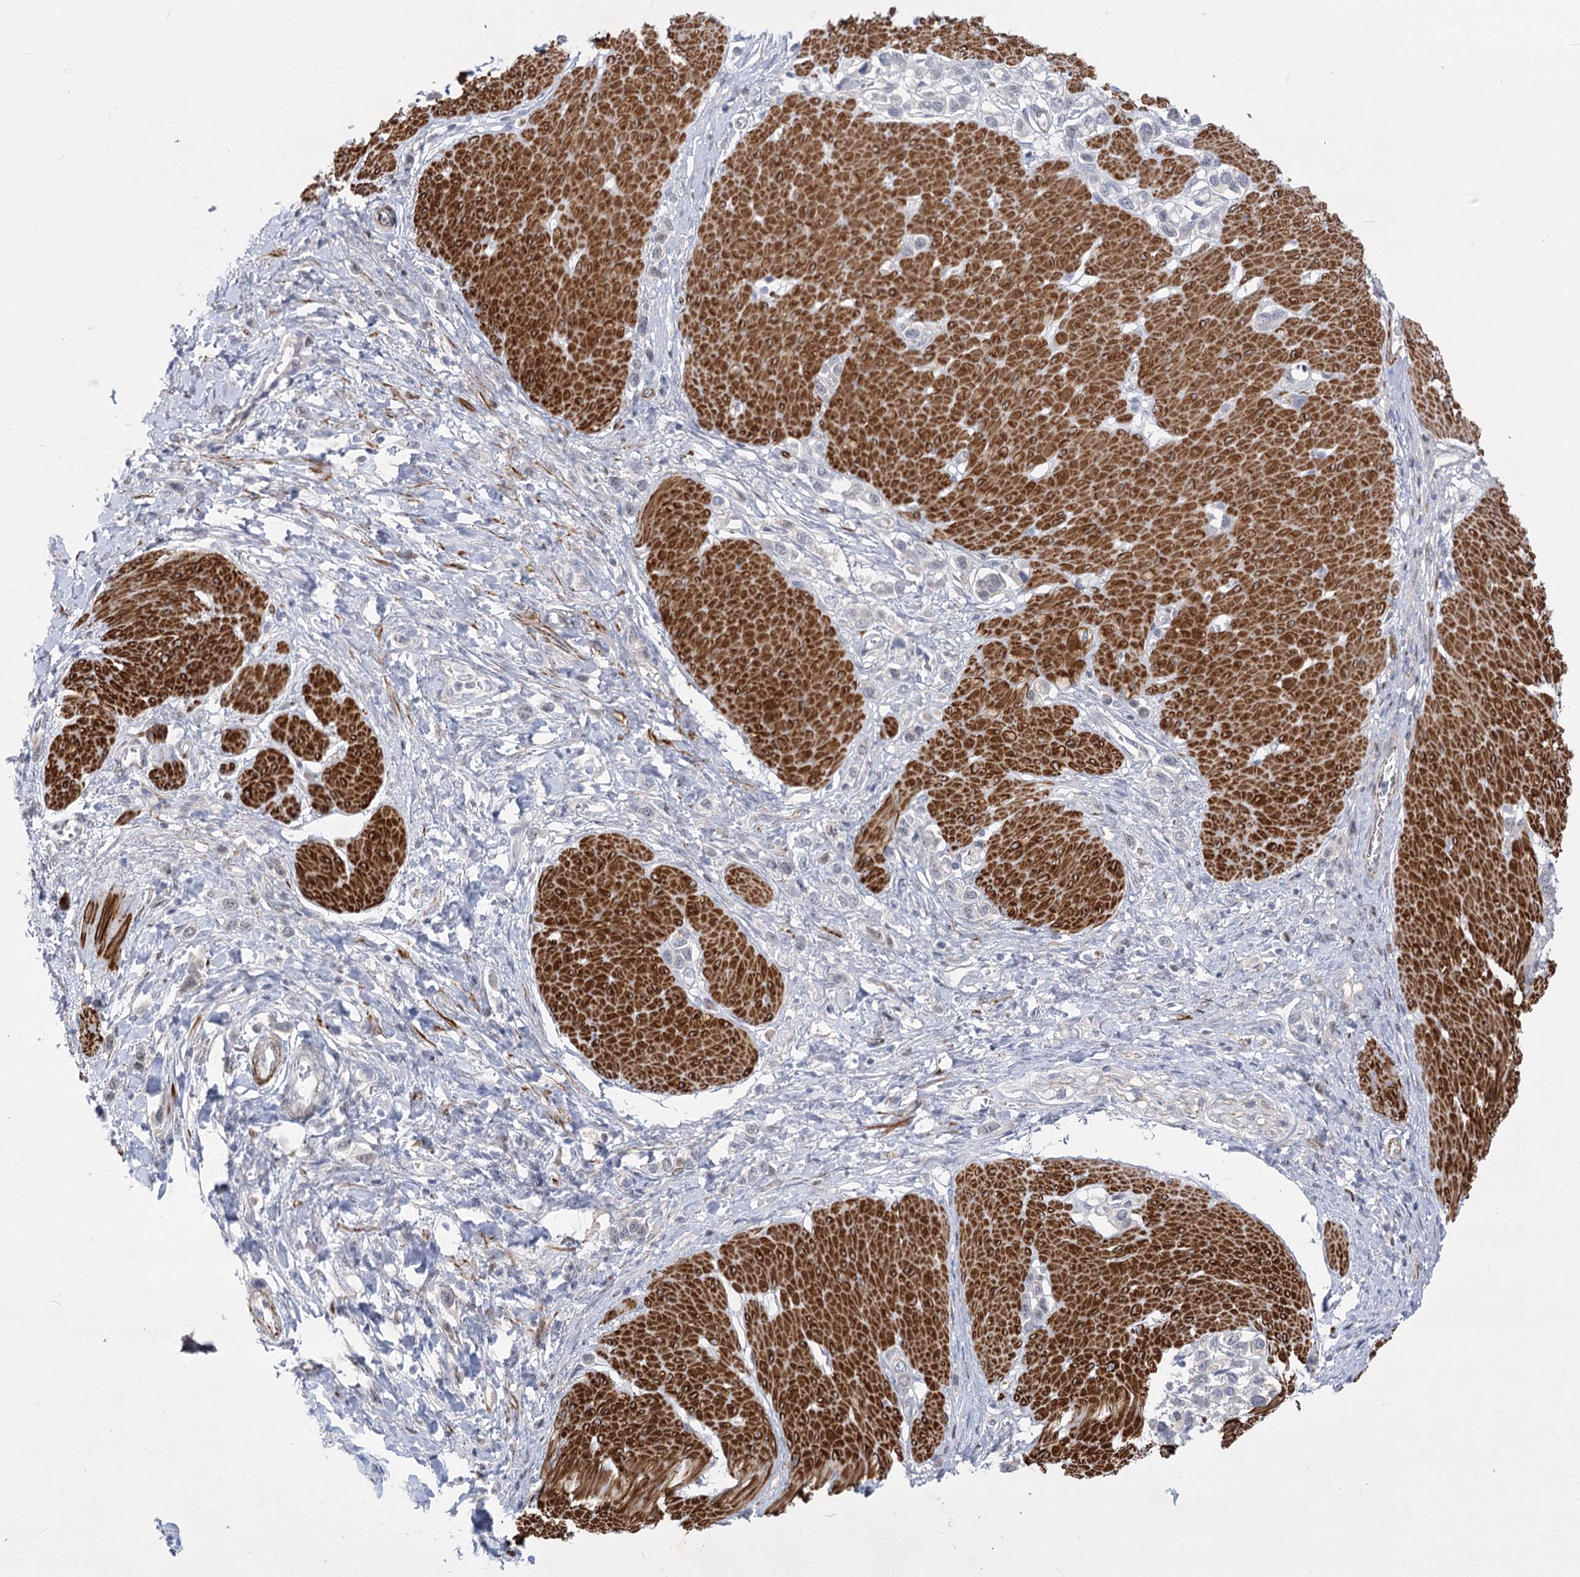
{"staining": {"intensity": "negative", "quantity": "none", "location": "none"}, "tissue": "stomach cancer", "cell_type": "Tumor cells", "image_type": "cancer", "snomed": [{"axis": "morphology", "description": "Normal tissue, NOS"}, {"axis": "morphology", "description": "Adenocarcinoma, NOS"}, {"axis": "topography", "description": "Stomach, upper"}, {"axis": "topography", "description": "Stomach"}], "caption": "Stomach cancer was stained to show a protein in brown. There is no significant expression in tumor cells.", "gene": "ARSI", "patient": {"sex": "female", "age": 65}}